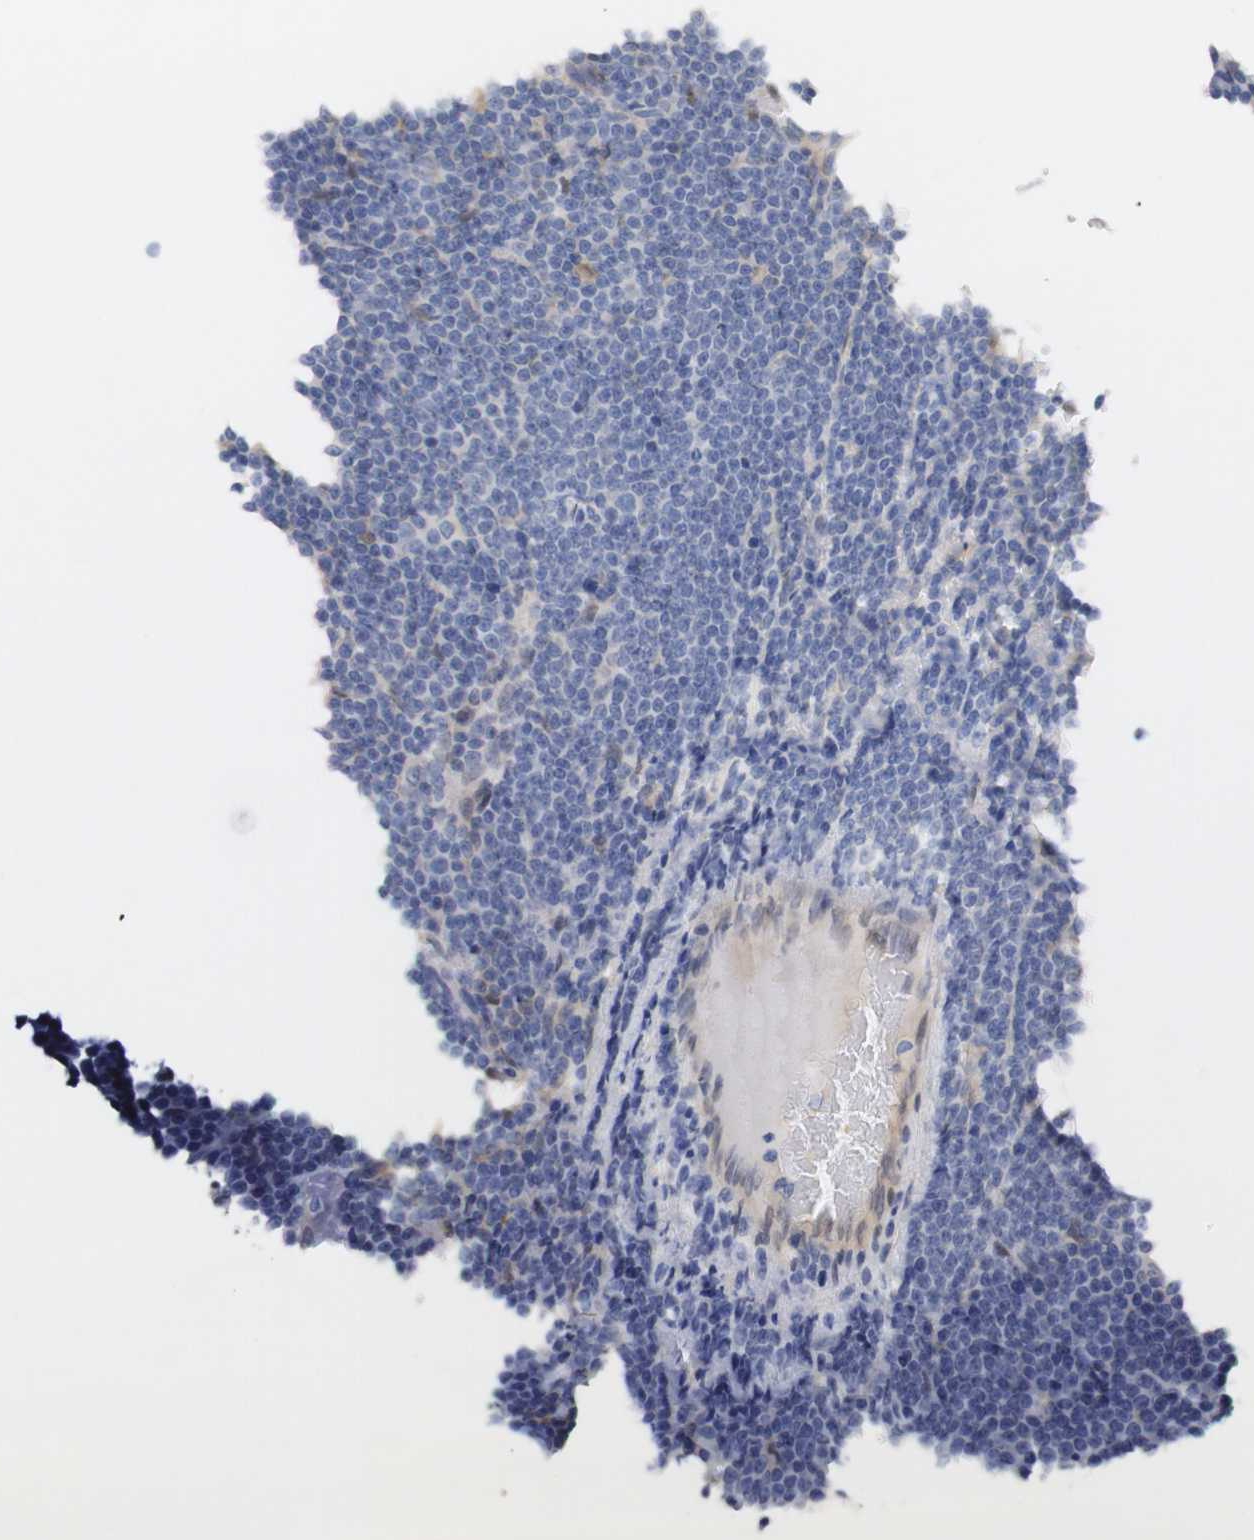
{"staining": {"intensity": "negative", "quantity": "none", "location": "none"}, "tissue": "lymphoma", "cell_type": "Tumor cells", "image_type": "cancer", "snomed": [{"axis": "morphology", "description": "Malignant lymphoma, non-Hodgkin's type, Low grade"}, {"axis": "topography", "description": "Lymph node"}], "caption": "There is no significant staining in tumor cells of lymphoma.", "gene": "SELENBP1", "patient": {"sex": "female", "age": 67}}